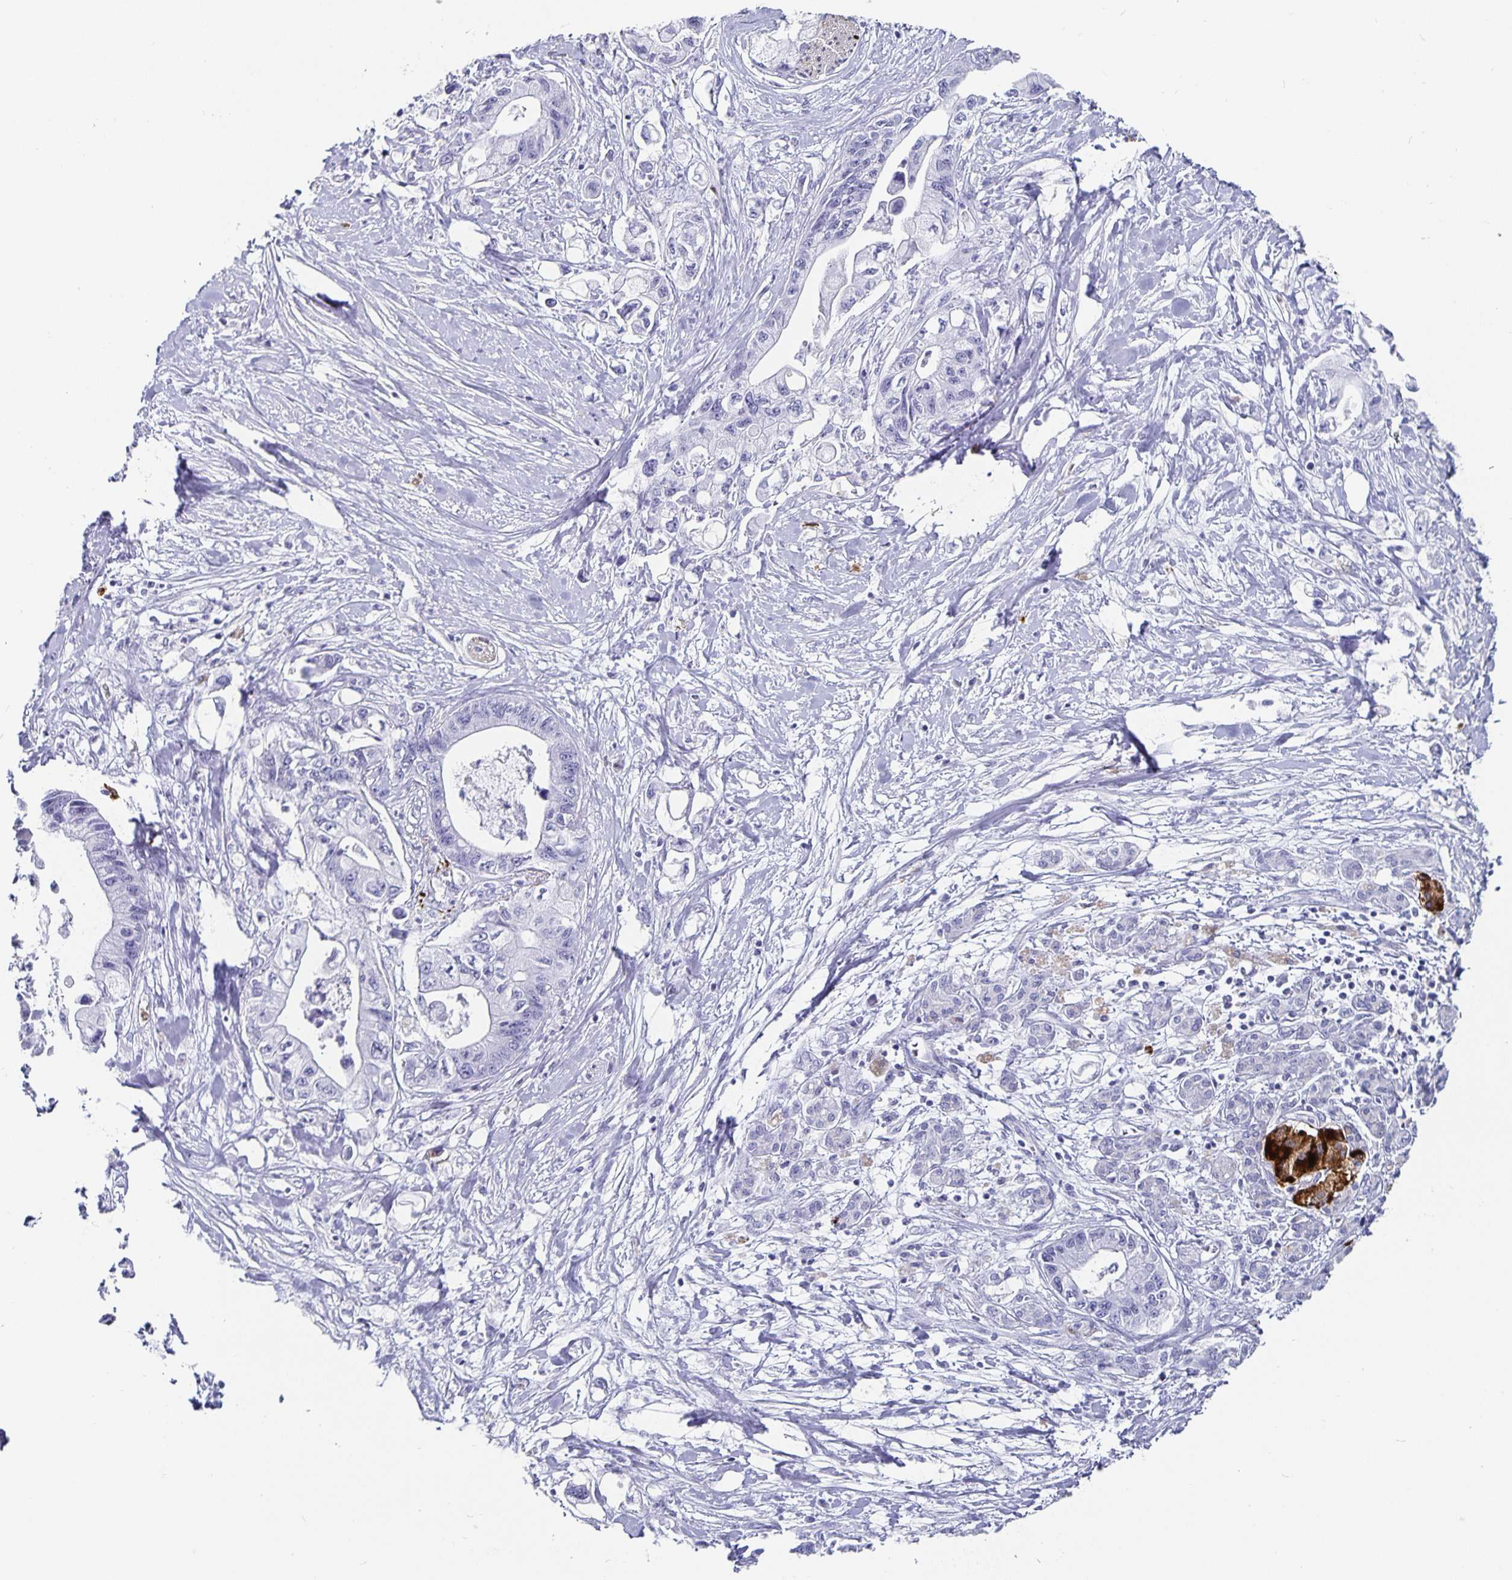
{"staining": {"intensity": "negative", "quantity": "none", "location": "none"}, "tissue": "pancreatic cancer", "cell_type": "Tumor cells", "image_type": "cancer", "snomed": [{"axis": "morphology", "description": "Adenocarcinoma, NOS"}, {"axis": "topography", "description": "Pancreas"}], "caption": "A high-resolution histopathology image shows IHC staining of pancreatic cancer, which reveals no significant positivity in tumor cells.", "gene": "CHGA", "patient": {"sex": "male", "age": 61}}